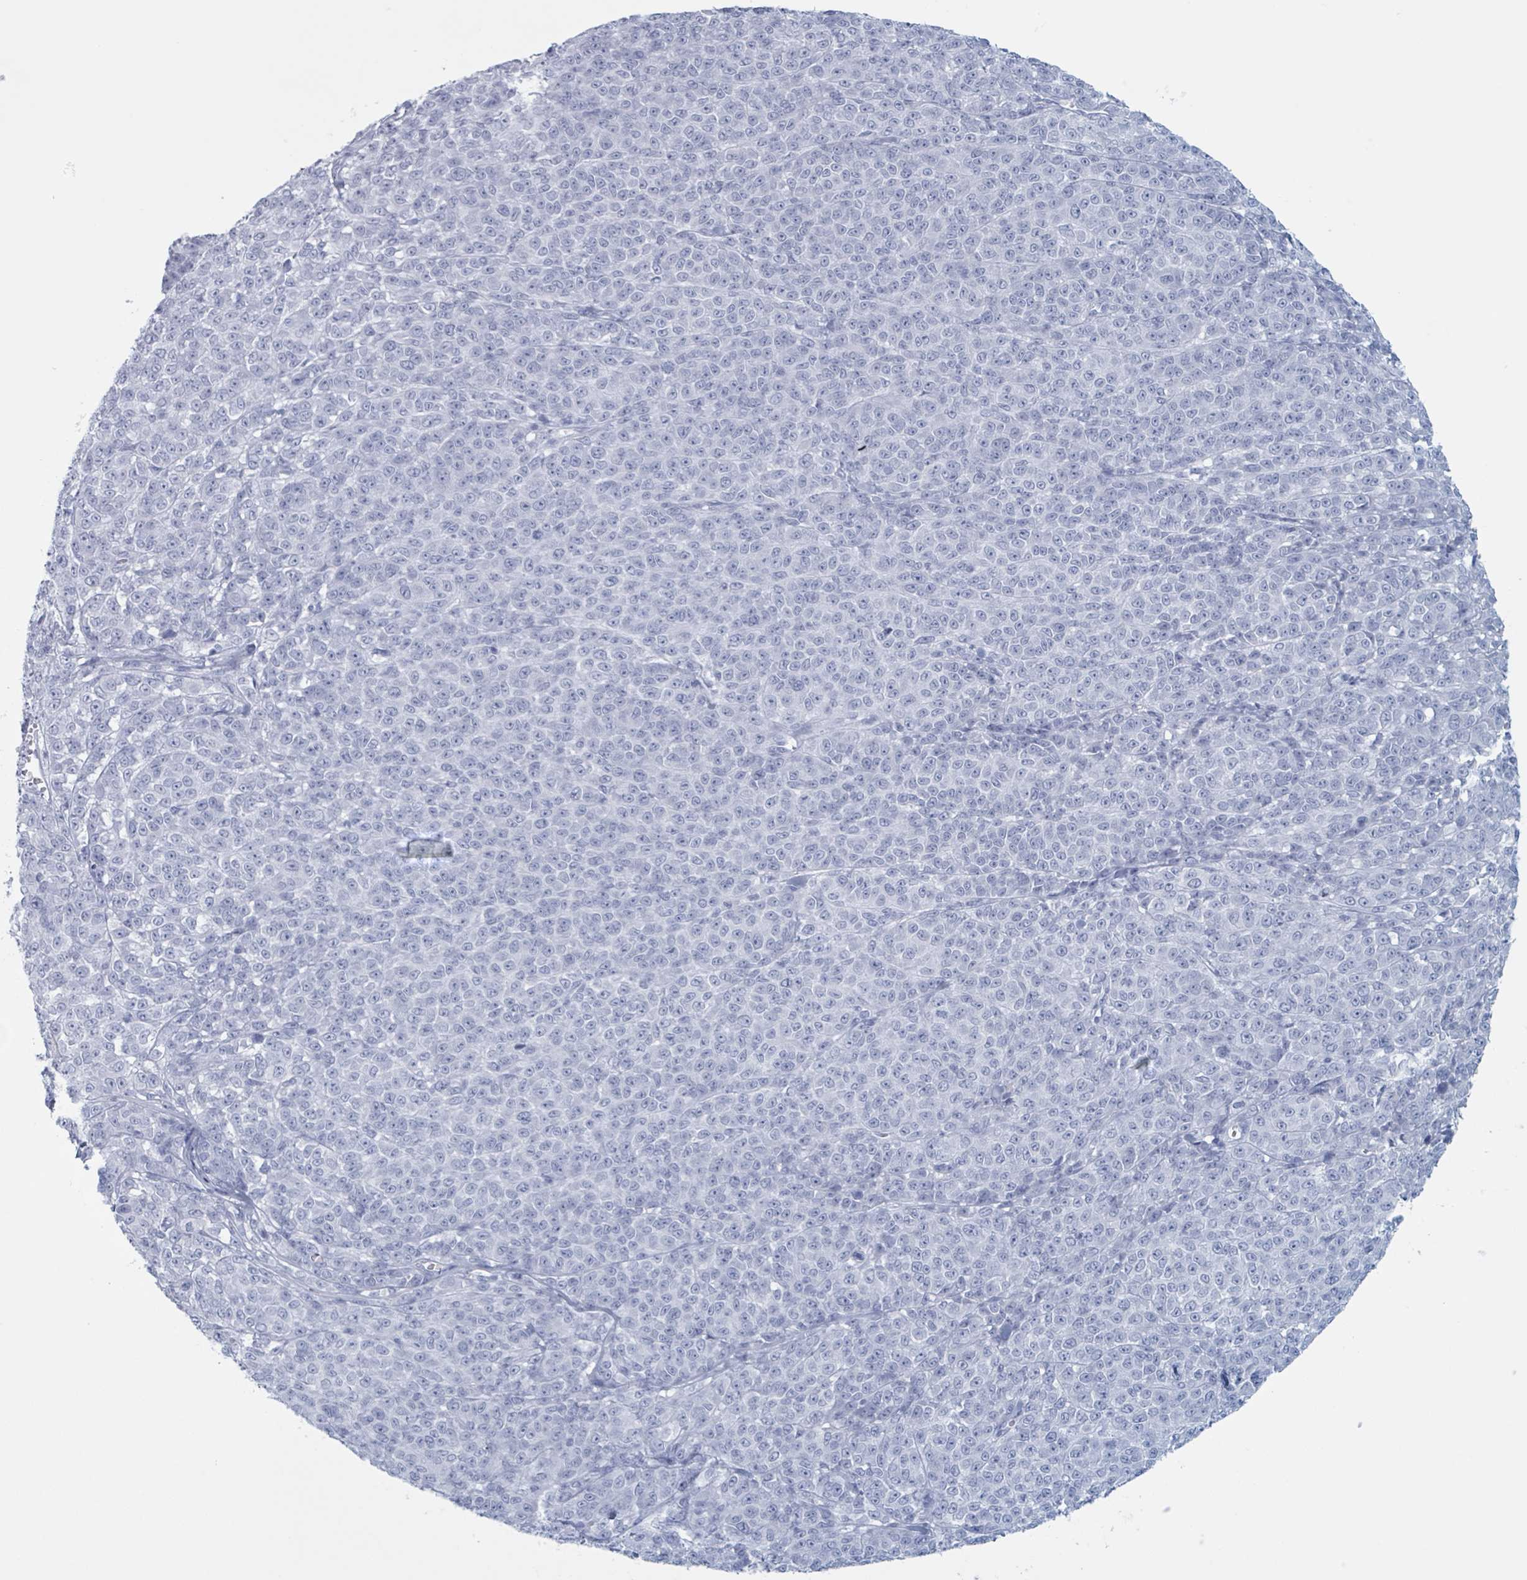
{"staining": {"intensity": "negative", "quantity": "none", "location": "none"}, "tissue": "melanoma", "cell_type": "Tumor cells", "image_type": "cancer", "snomed": [{"axis": "morphology", "description": "Normal tissue, NOS"}, {"axis": "morphology", "description": "Malignant melanoma, NOS"}, {"axis": "topography", "description": "Skin"}], "caption": "Tumor cells are negative for brown protein staining in malignant melanoma.", "gene": "KLK4", "patient": {"sex": "female", "age": 34}}